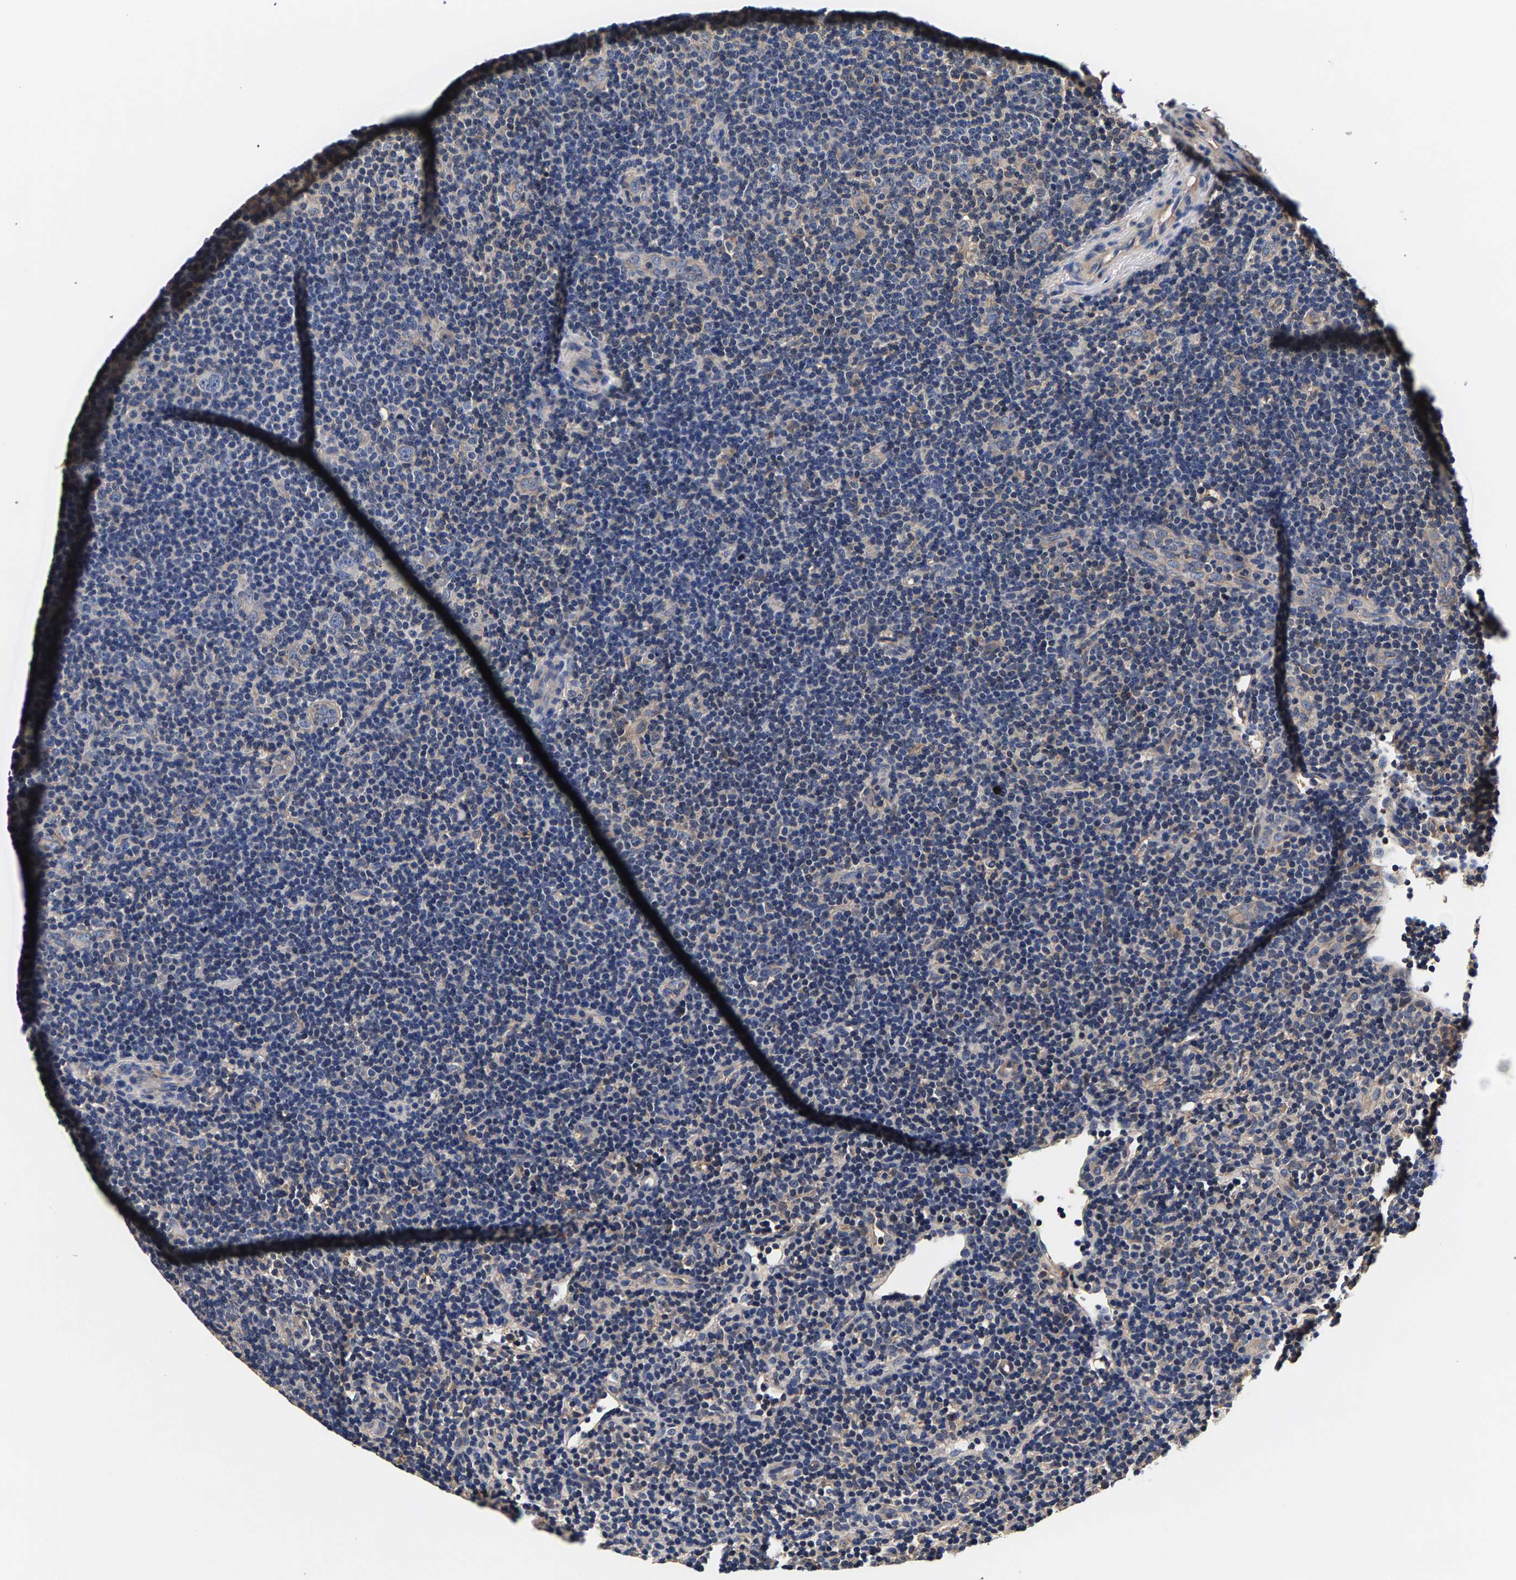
{"staining": {"intensity": "negative", "quantity": "none", "location": "none"}, "tissue": "lymphoma", "cell_type": "Tumor cells", "image_type": "cancer", "snomed": [{"axis": "morphology", "description": "Hodgkin's disease, NOS"}, {"axis": "topography", "description": "Lymph node"}], "caption": "Tumor cells are negative for protein expression in human Hodgkin's disease.", "gene": "MARCHF7", "patient": {"sex": "female", "age": 57}}